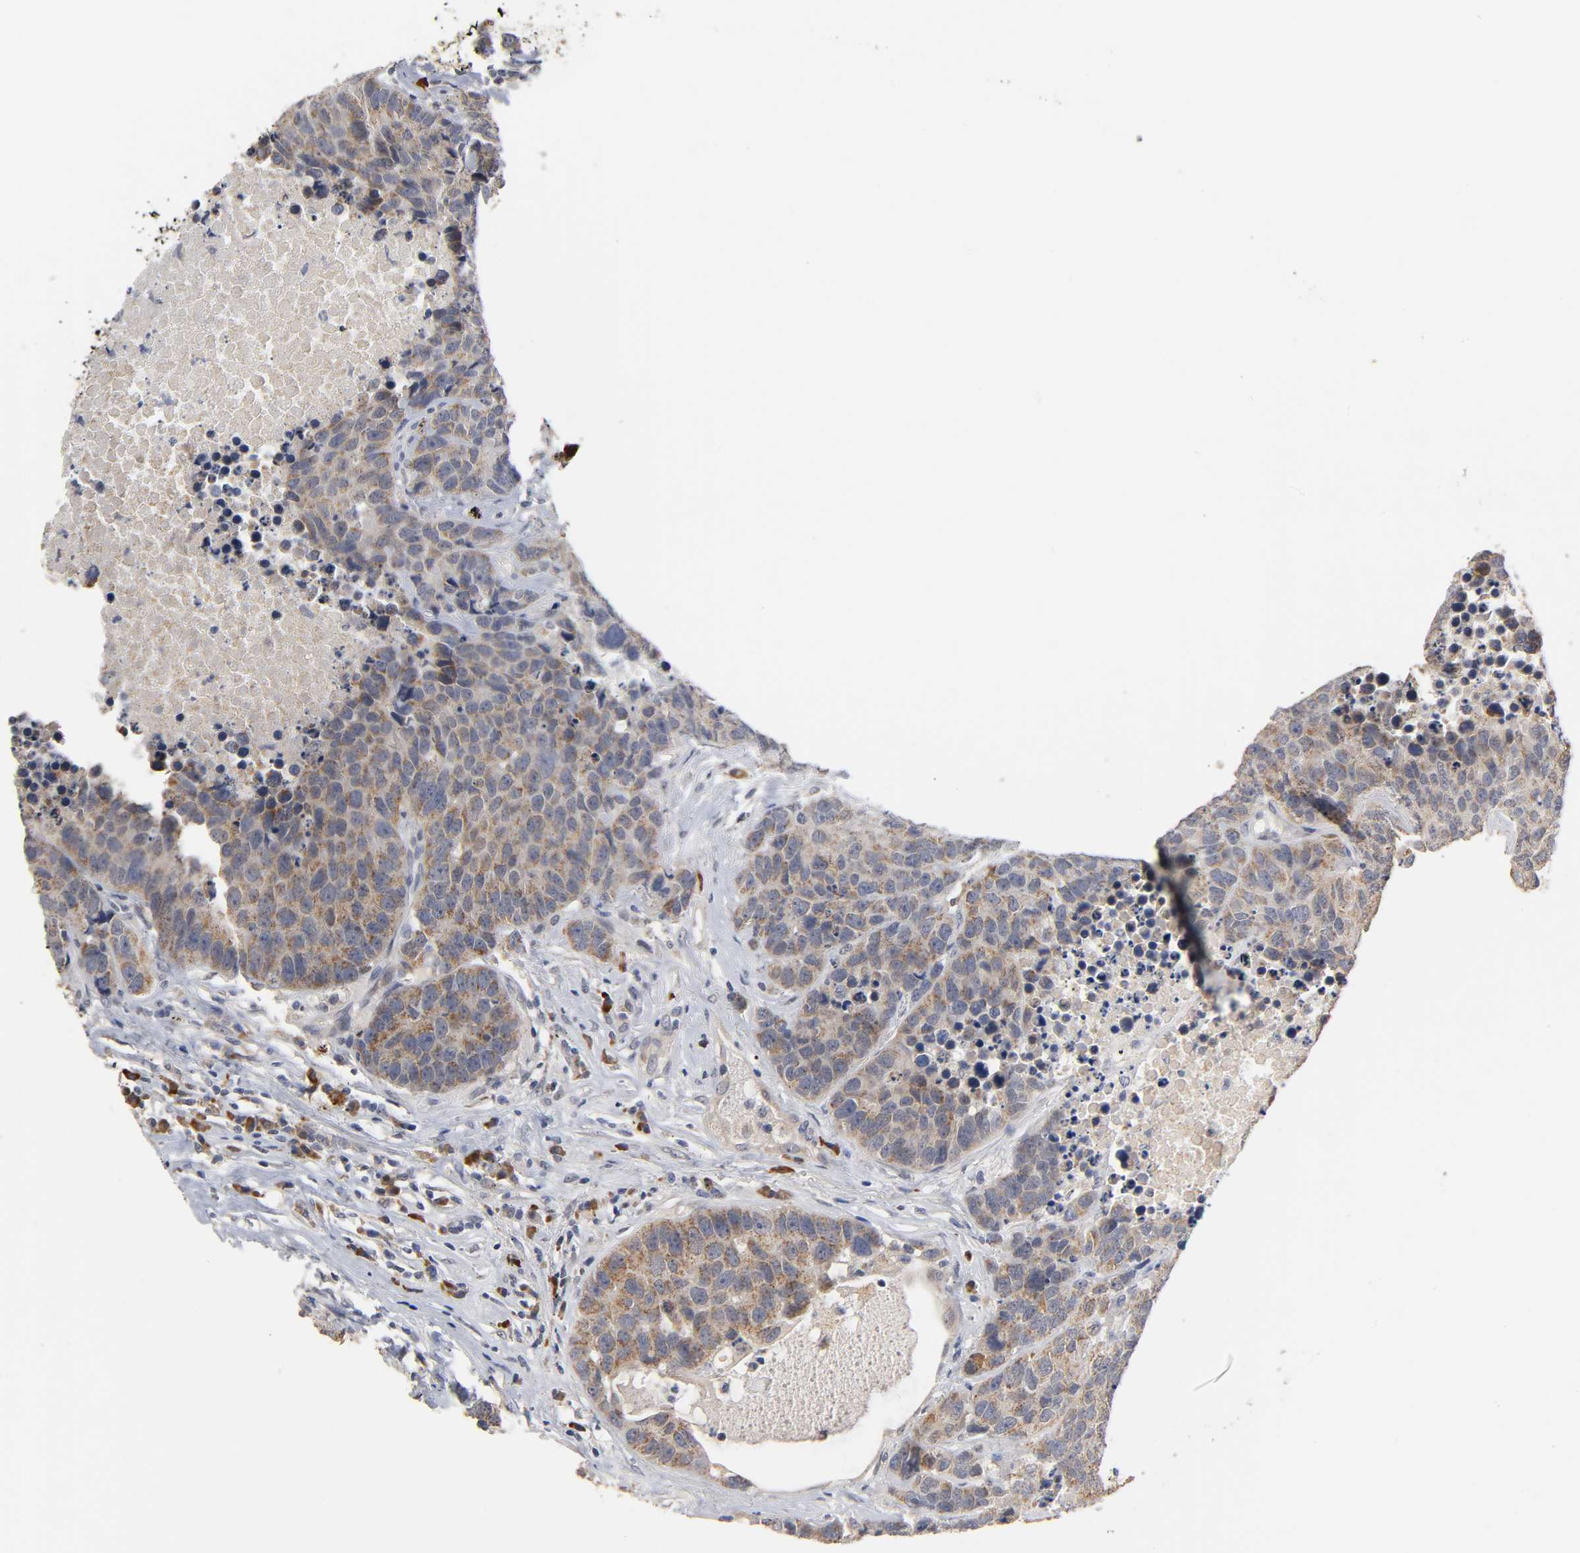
{"staining": {"intensity": "moderate", "quantity": ">75%", "location": "cytoplasmic/membranous"}, "tissue": "carcinoid", "cell_type": "Tumor cells", "image_type": "cancer", "snomed": [{"axis": "morphology", "description": "Carcinoid, malignant, NOS"}, {"axis": "topography", "description": "Lung"}], "caption": "The immunohistochemical stain highlights moderate cytoplasmic/membranous positivity in tumor cells of carcinoid tissue.", "gene": "GSTZ1", "patient": {"sex": "male", "age": 60}}